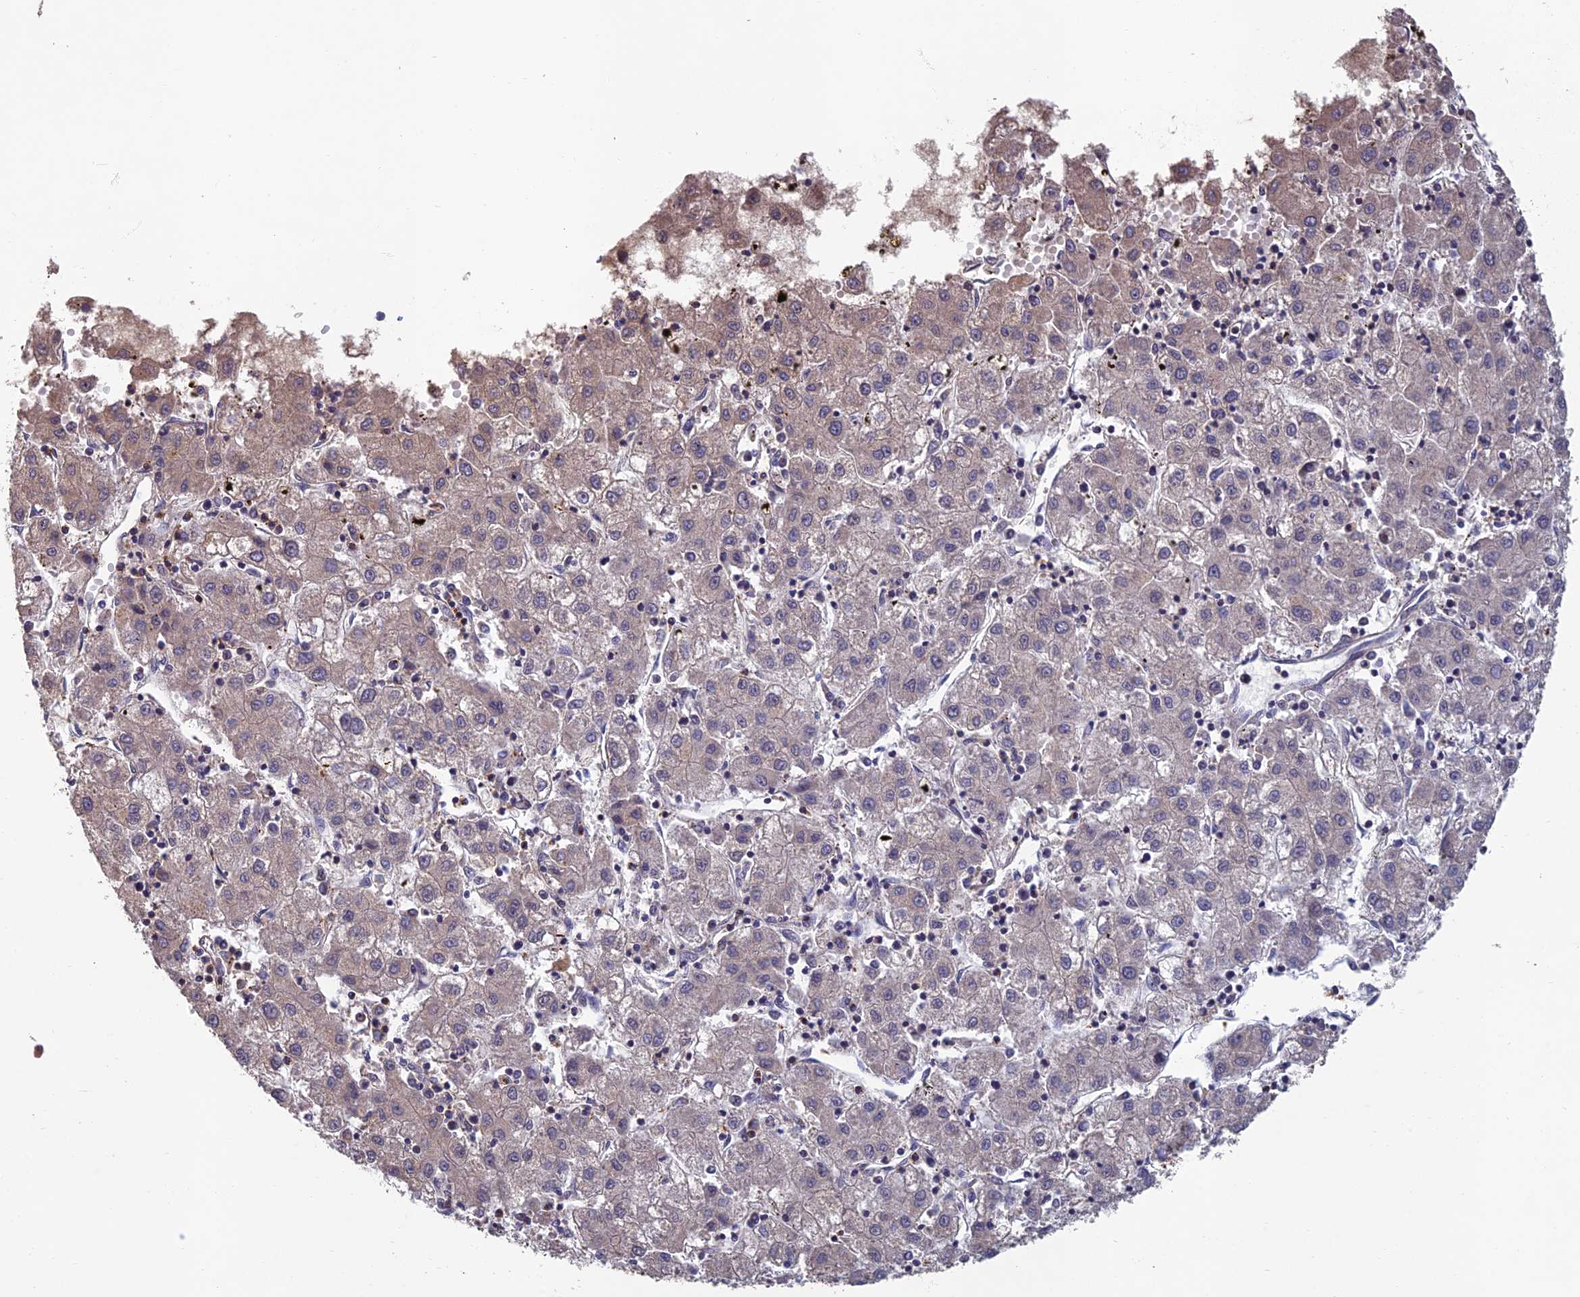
{"staining": {"intensity": "weak", "quantity": "25%-75%", "location": "cytoplasmic/membranous"}, "tissue": "liver cancer", "cell_type": "Tumor cells", "image_type": "cancer", "snomed": [{"axis": "morphology", "description": "Carcinoma, Hepatocellular, NOS"}, {"axis": "topography", "description": "Liver"}], "caption": "Liver cancer (hepatocellular carcinoma) tissue displays weak cytoplasmic/membranous expression in approximately 25%-75% of tumor cells", "gene": "C15orf62", "patient": {"sex": "male", "age": 72}}